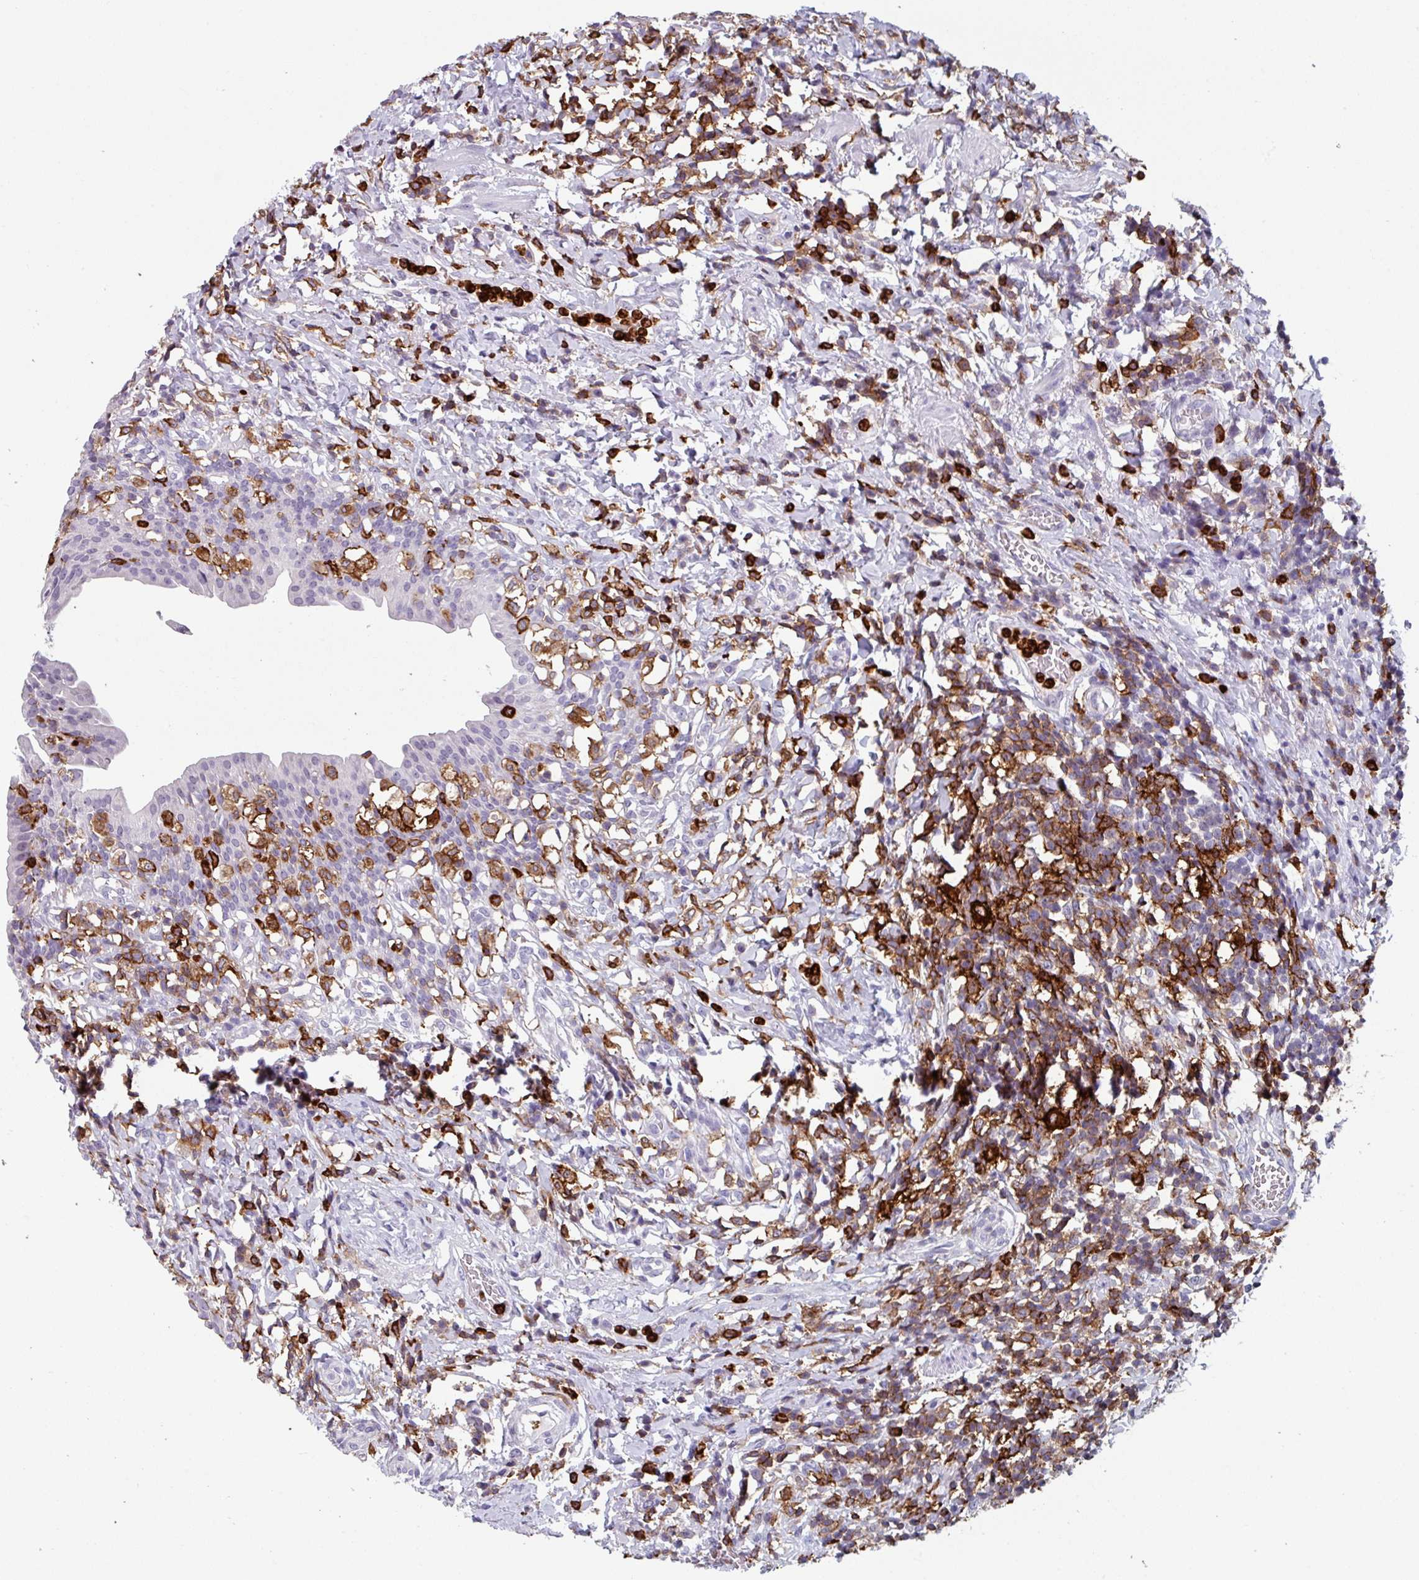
{"staining": {"intensity": "negative", "quantity": "none", "location": "none"}, "tissue": "urinary bladder", "cell_type": "Urothelial cells", "image_type": "normal", "snomed": [{"axis": "morphology", "description": "Normal tissue, NOS"}, {"axis": "morphology", "description": "Inflammation, NOS"}, {"axis": "topography", "description": "Urinary bladder"}], "caption": "An IHC photomicrograph of normal urinary bladder is shown. There is no staining in urothelial cells of urinary bladder. Nuclei are stained in blue.", "gene": "EXOSC5", "patient": {"sex": "male", "age": 64}}